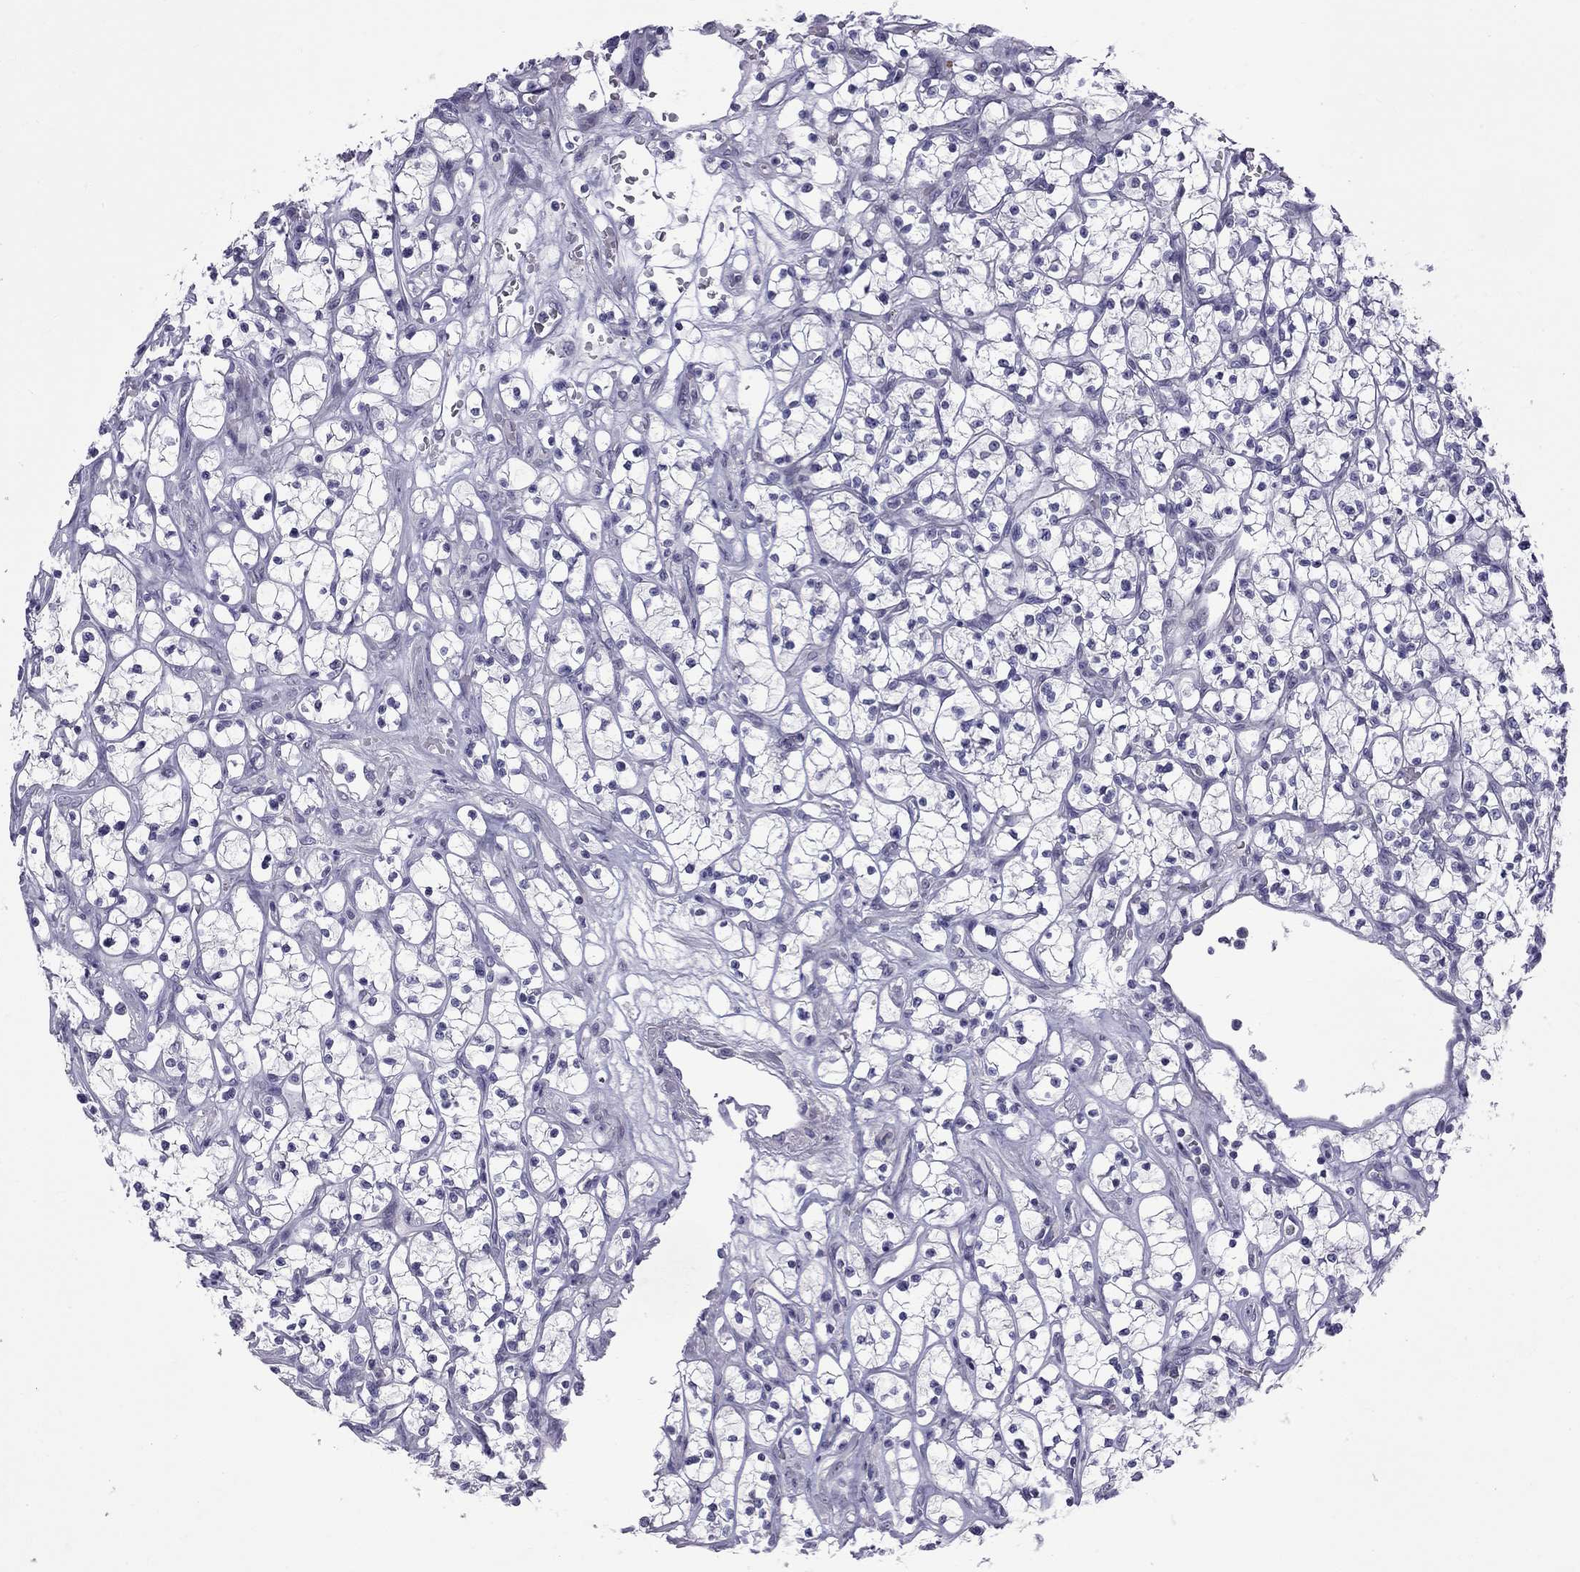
{"staining": {"intensity": "negative", "quantity": "none", "location": "none"}, "tissue": "renal cancer", "cell_type": "Tumor cells", "image_type": "cancer", "snomed": [{"axis": "morphology", "description": "Adenocarcinoma, NOS"}, {"axis": "topography", "description": "Kidney"}], "caption": "Immunohistochemical staining of renal cancer (adenocarcinoma) exhibits no significant expression in tumor cells.", "gene": "RTL9", "patient": {"sex": "female", "age": 64}}